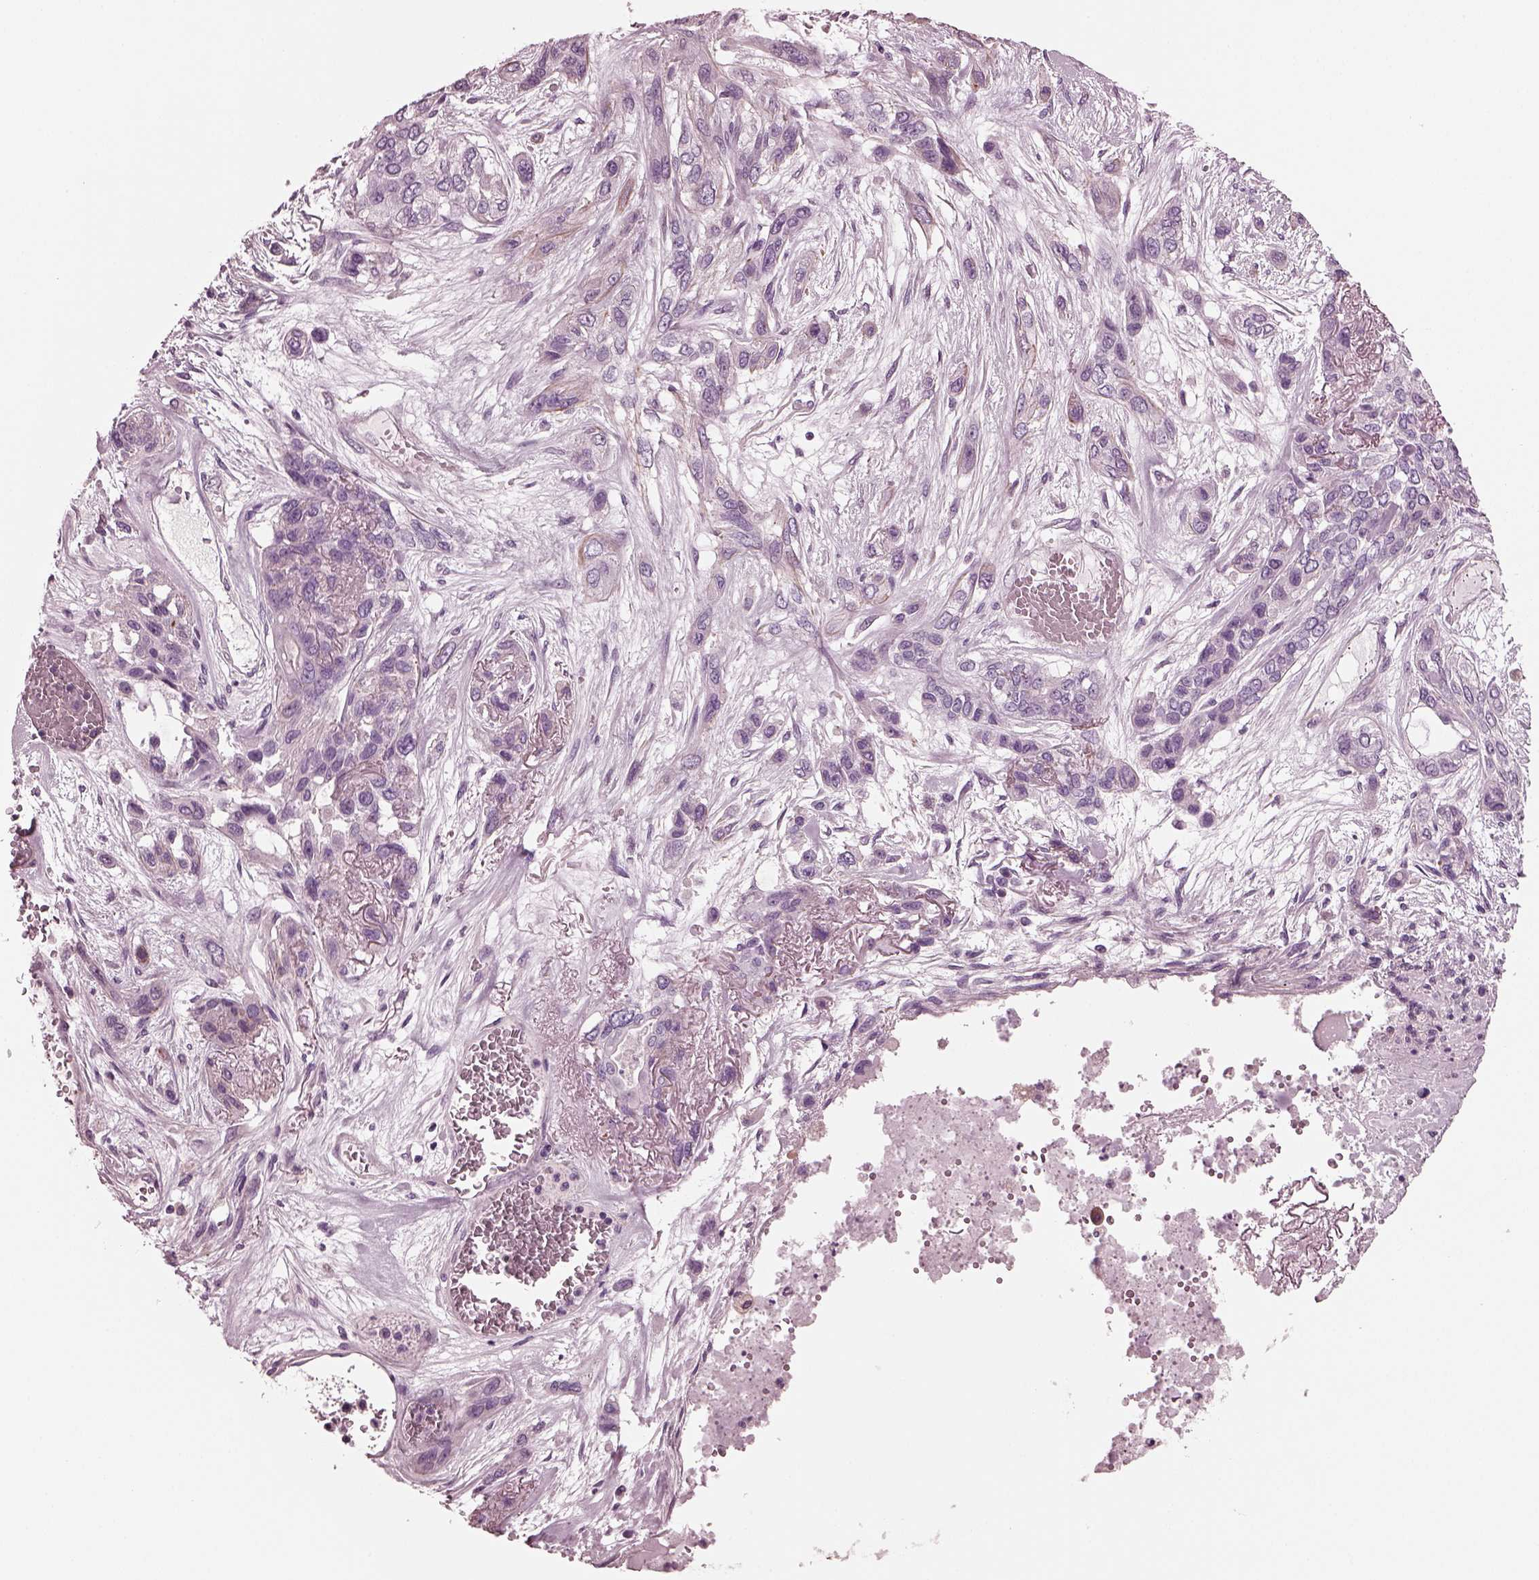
{"staining": {"intensity": "negative", "quantity": "none", "location": "none"}, "tissue": "lung cancer", "cell_type": "Tumor cells", "image_type": "cancer", "snomed": [{"axis": "morphology", "description": "Squamous cell carcinoma, NOS"}, {"axis": "topography", "description": "Lung"}], "caption": "DAB immunohistochemical staining of human lung squamous cell carcinoma displays no significant positivity in tumor cells. (Stains: DAB (3,3'-diaminobenzidine) IHC with hematoxylin counter stain, Microscopy: brightfield microscopy at high magnification).", "gene": "GDF11", "patient": {"sex": "female", "age": 70}}